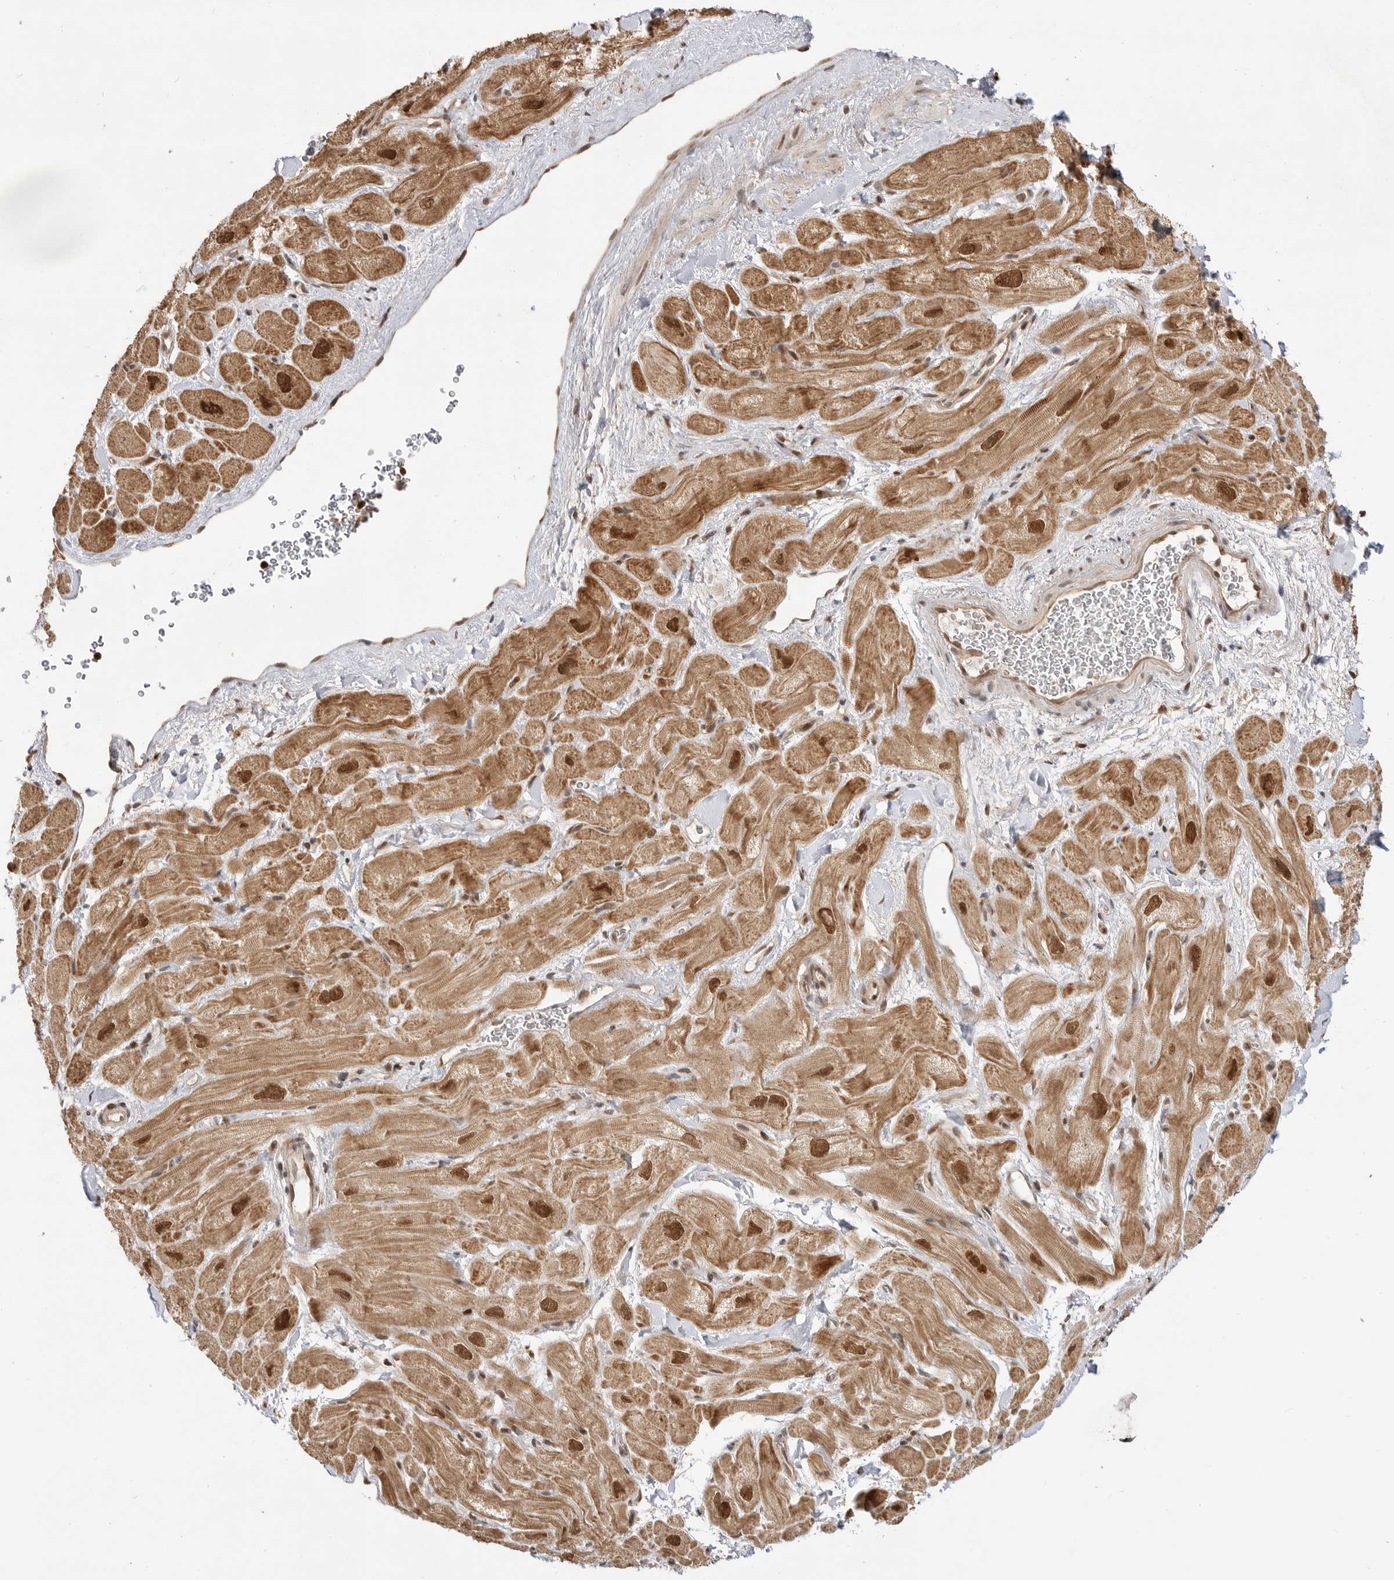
{"staining": {"intensity": "moderate", "quantity": ">75%", "location": "cytoplasmic/membranous,nuclear"}, "tissue": "heart muscle", "cell_type": "Cardiomyocytes", "image_type": "normal", "snomed": [{"axis": "morphology", "description": "Normal tissue, NOS"}, {"axis": "topography", "description": "Heart"}], "caption": "Normal heart muscle shows moderate cytoplasmic/membranous,nuclear expression in about >75% of cardiomyocytes The protein of interest is stained brown, and the nuclei are stained in blue (DAB (3,3'-diaminobenzidine) IHC with brightfield microscopy, high magnification)..", "gene": "ALKAL1", "patient": {"sex": "male", "age": 49}}